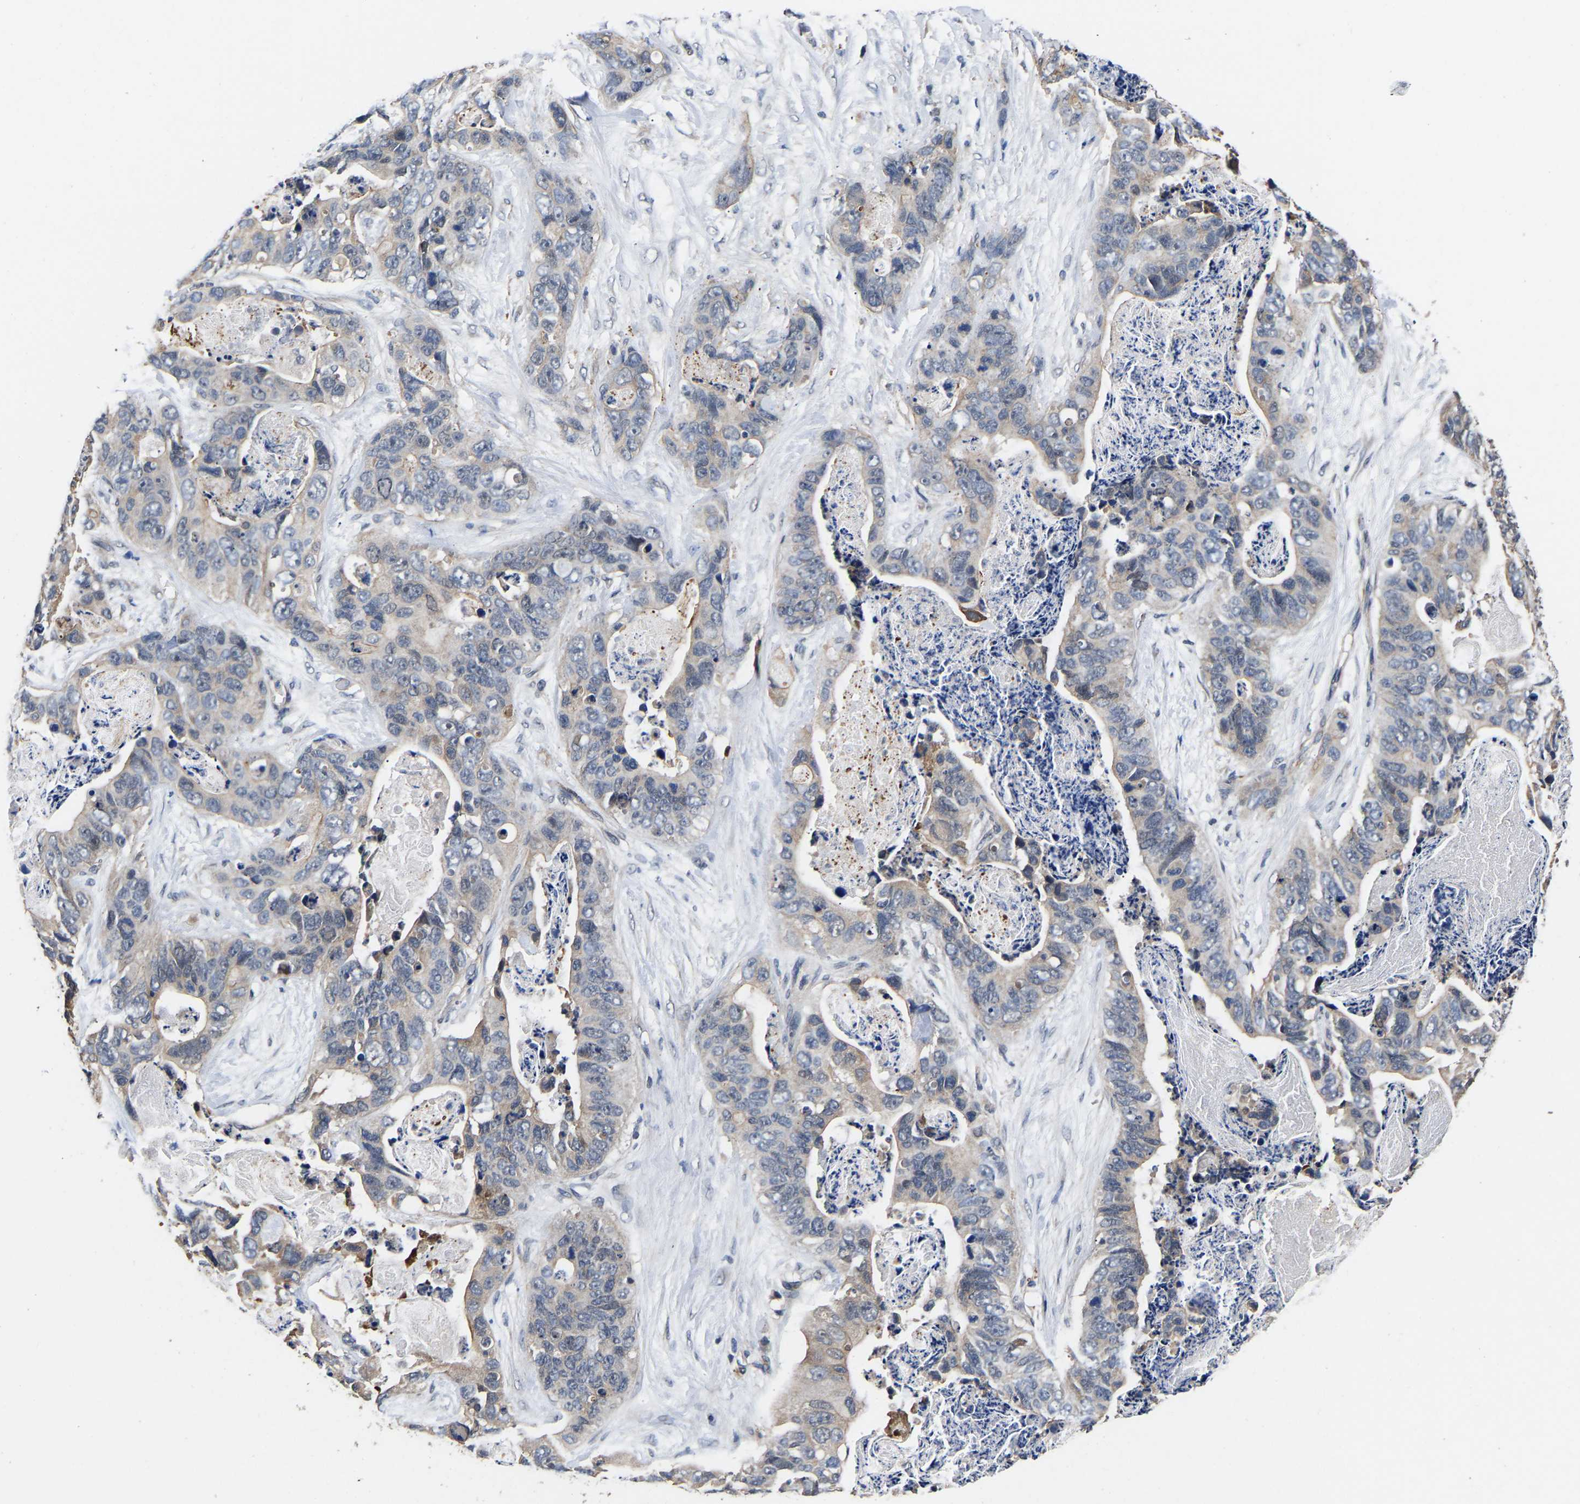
{"staining": {"intensity": "negative", "quantity": "none", "location": "none"}, "tissue": "stomach cancer", "cell_type": "Tumor cells", "image_type": "cancer", "snomed": [{"axis": "morphology", "description": "Adenocarcinoma, NOS"}, {"axis": "topography", "description": "Stomach"}], "caption": "Adenocarcinoma (stomach) was stained to show a protein in brown. There is no significant staining in tumor cells.", "gene": "METTL16", "patient": {"sex": "female", "age": 89}}